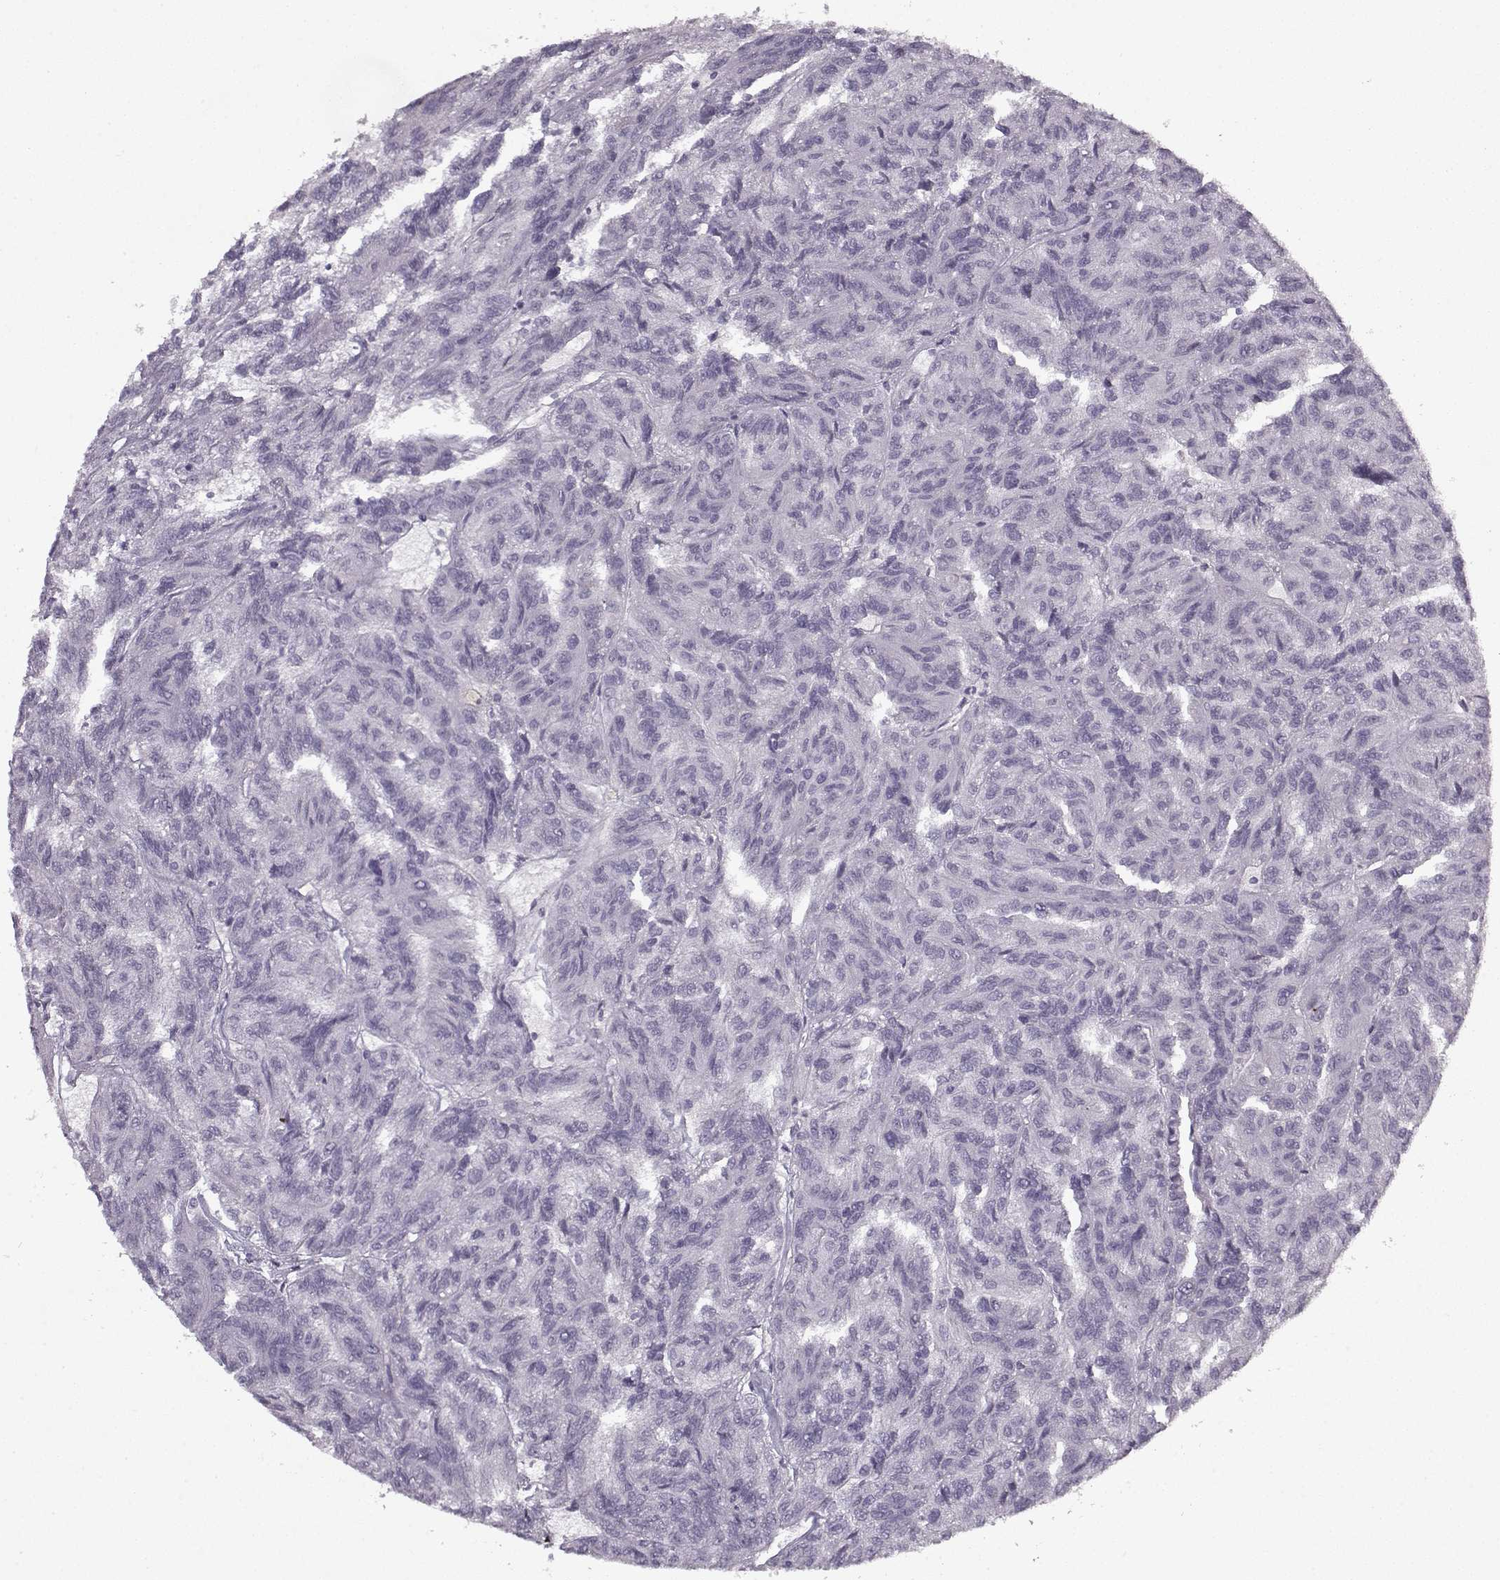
{"staining": {"intensity": "negative", "quantity": "none", "location": "none"}, "tissue": "renal cancer", "cell_type": "Tumor cells", "image_type": "cancer", "snomed": [{"axis": "morphology", "description": "Adenocarcinoma, NOS"}, {"axis": "topography", "description": "Kidney"}], "caption": "A photomicrograph of renal cancer stained for a protein exhibits no brown staining in tumor cells. (DAB (3,3'-diaminobenzidine) IHC visualized using brightfield microscopy, high magnification).", "gene": "KRT9", "patient": {"sex": "male", "age": 79}}